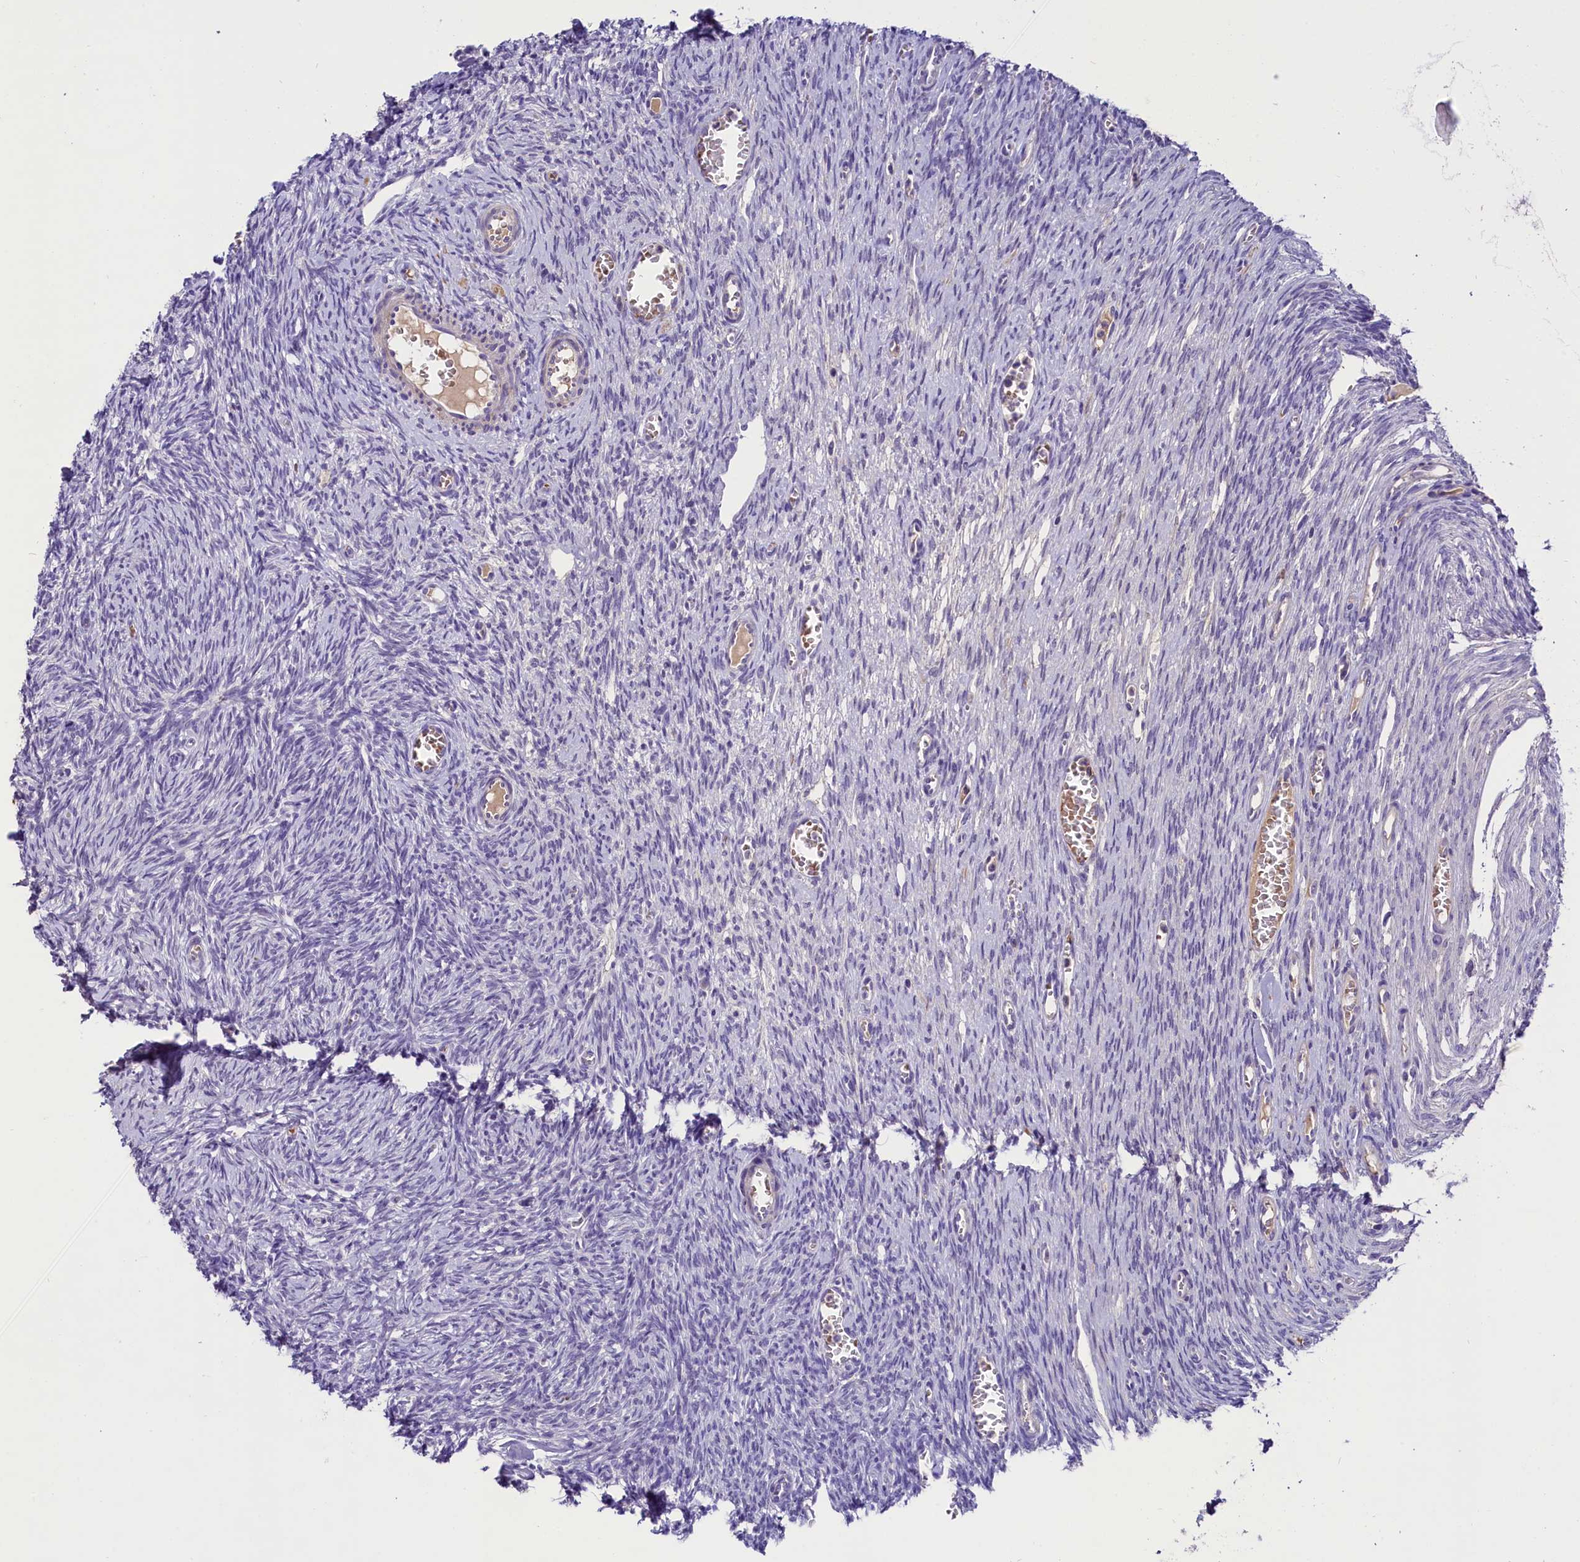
{"staining": {"intensity": "weak", "quantity": "25%-75%", "location": "cytoplasmic/membranous"}, "tissue": "ovary", "cell_type": "Follicle cells", "image_type": "normal", "snomed": [{"axis": "morphology", "description": "Normal tissue, NOS"}, {"axis": "topography", "description": "Ovary"}], "caption": "The histopathology image displays immunohistochemical staining of normal ovary. There is weak cytoplasmic/membranous staining is present in approximately 25%-75% of follicle cells.", "gene": "MEX3B", "patient": {"sex": "female", "age": 44}}